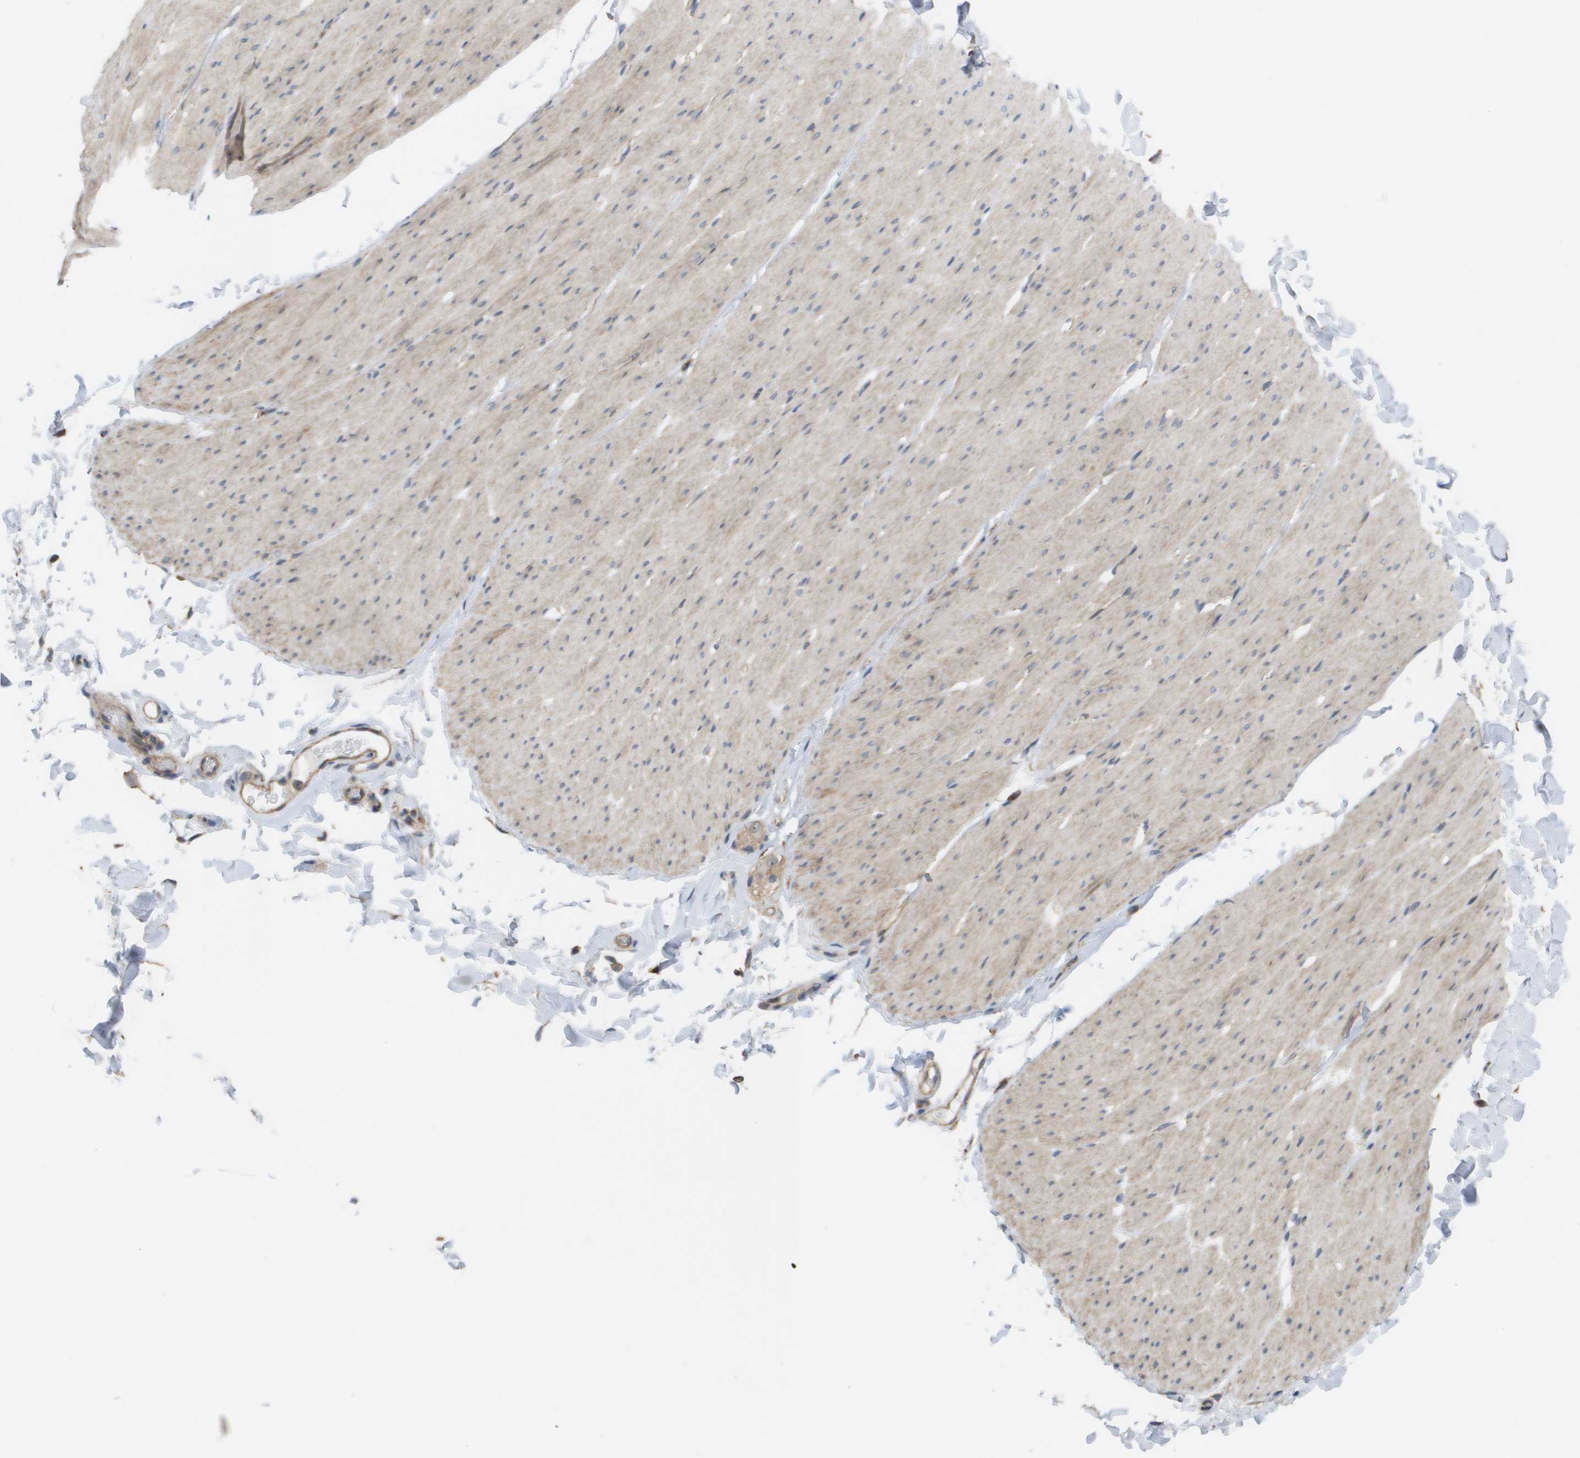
{"staining": {"intensity": "weak", "quantity": "25%-75%", "location": "cytoplasmic/membranous"}, "tissue": "smooth muscle", "cell_type": "Smooth muscle cells", "image_type": "normal", "snomed": [{"axis": "morphology", "description": "Normal tissue, NOS"}, {"axis": "topography", "description": "Smooth muscle"}, {"axis": "topography", "description": "Colon"}], "caption": "Immunohistochemical staining of unremarkable smooth muscle exhibits weak cytoplasmic/membranous protein expression in approximately 25%-75% of smooth muscle cells. Nuclei are stained in blue.", "gene": "MTARC2", "patient": {"sex": "male", "age": 67}}